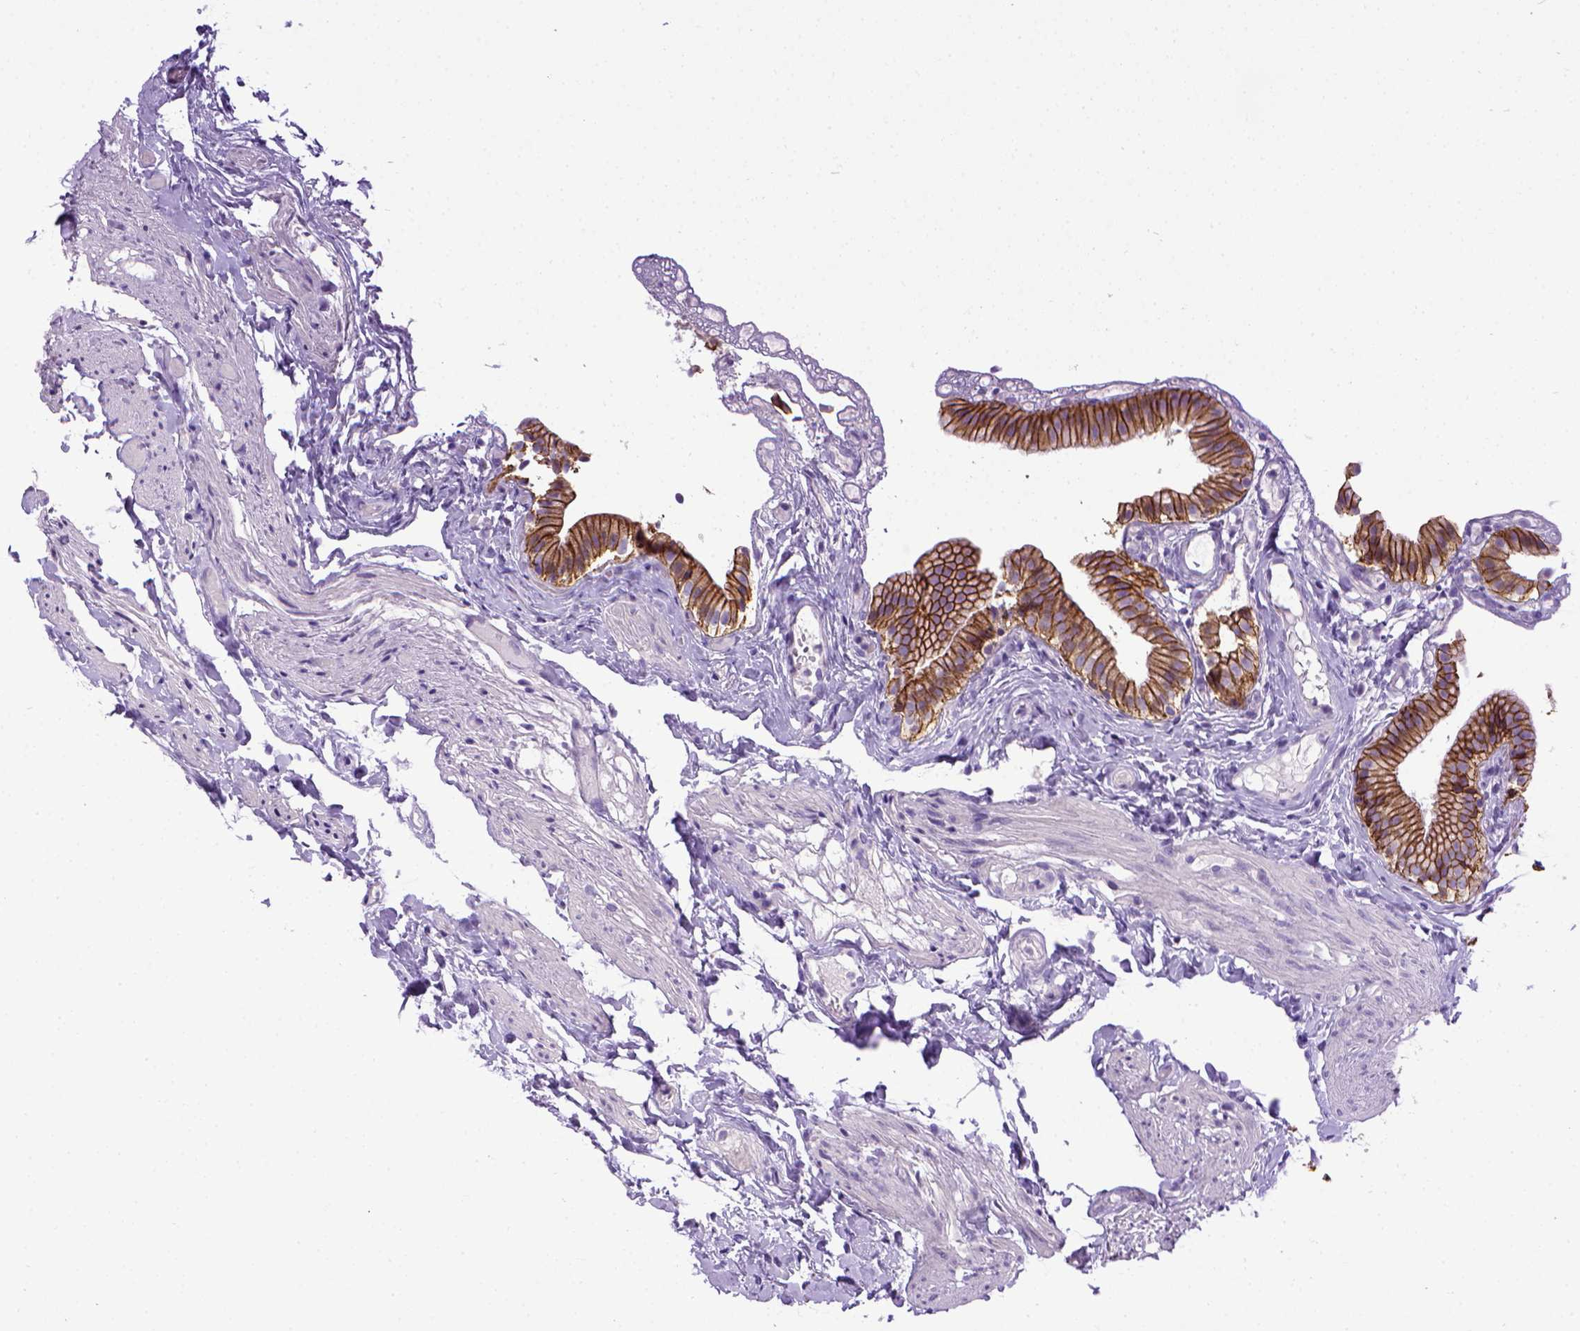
{"staining": {"intensity": "strong", "quantity": ">75%", "location": "cytoplasmic/membranous"}, "tissue": "gallbladder", "cell_type": "Glandular cells", "image_type": "normal", "snomed": [{"axis": "morphology", "description": "Normal tissue, NOS"}, {"axis": "topography", "description": "Gallbladder"}], "caption": "A histopathology image of human gallbladder stained for a protein demonstrates strong cytoplasmic/membranous brown staining in glandular cells.", "gene": "CDH1", "patient": {"sex": "female", "age": 47}}